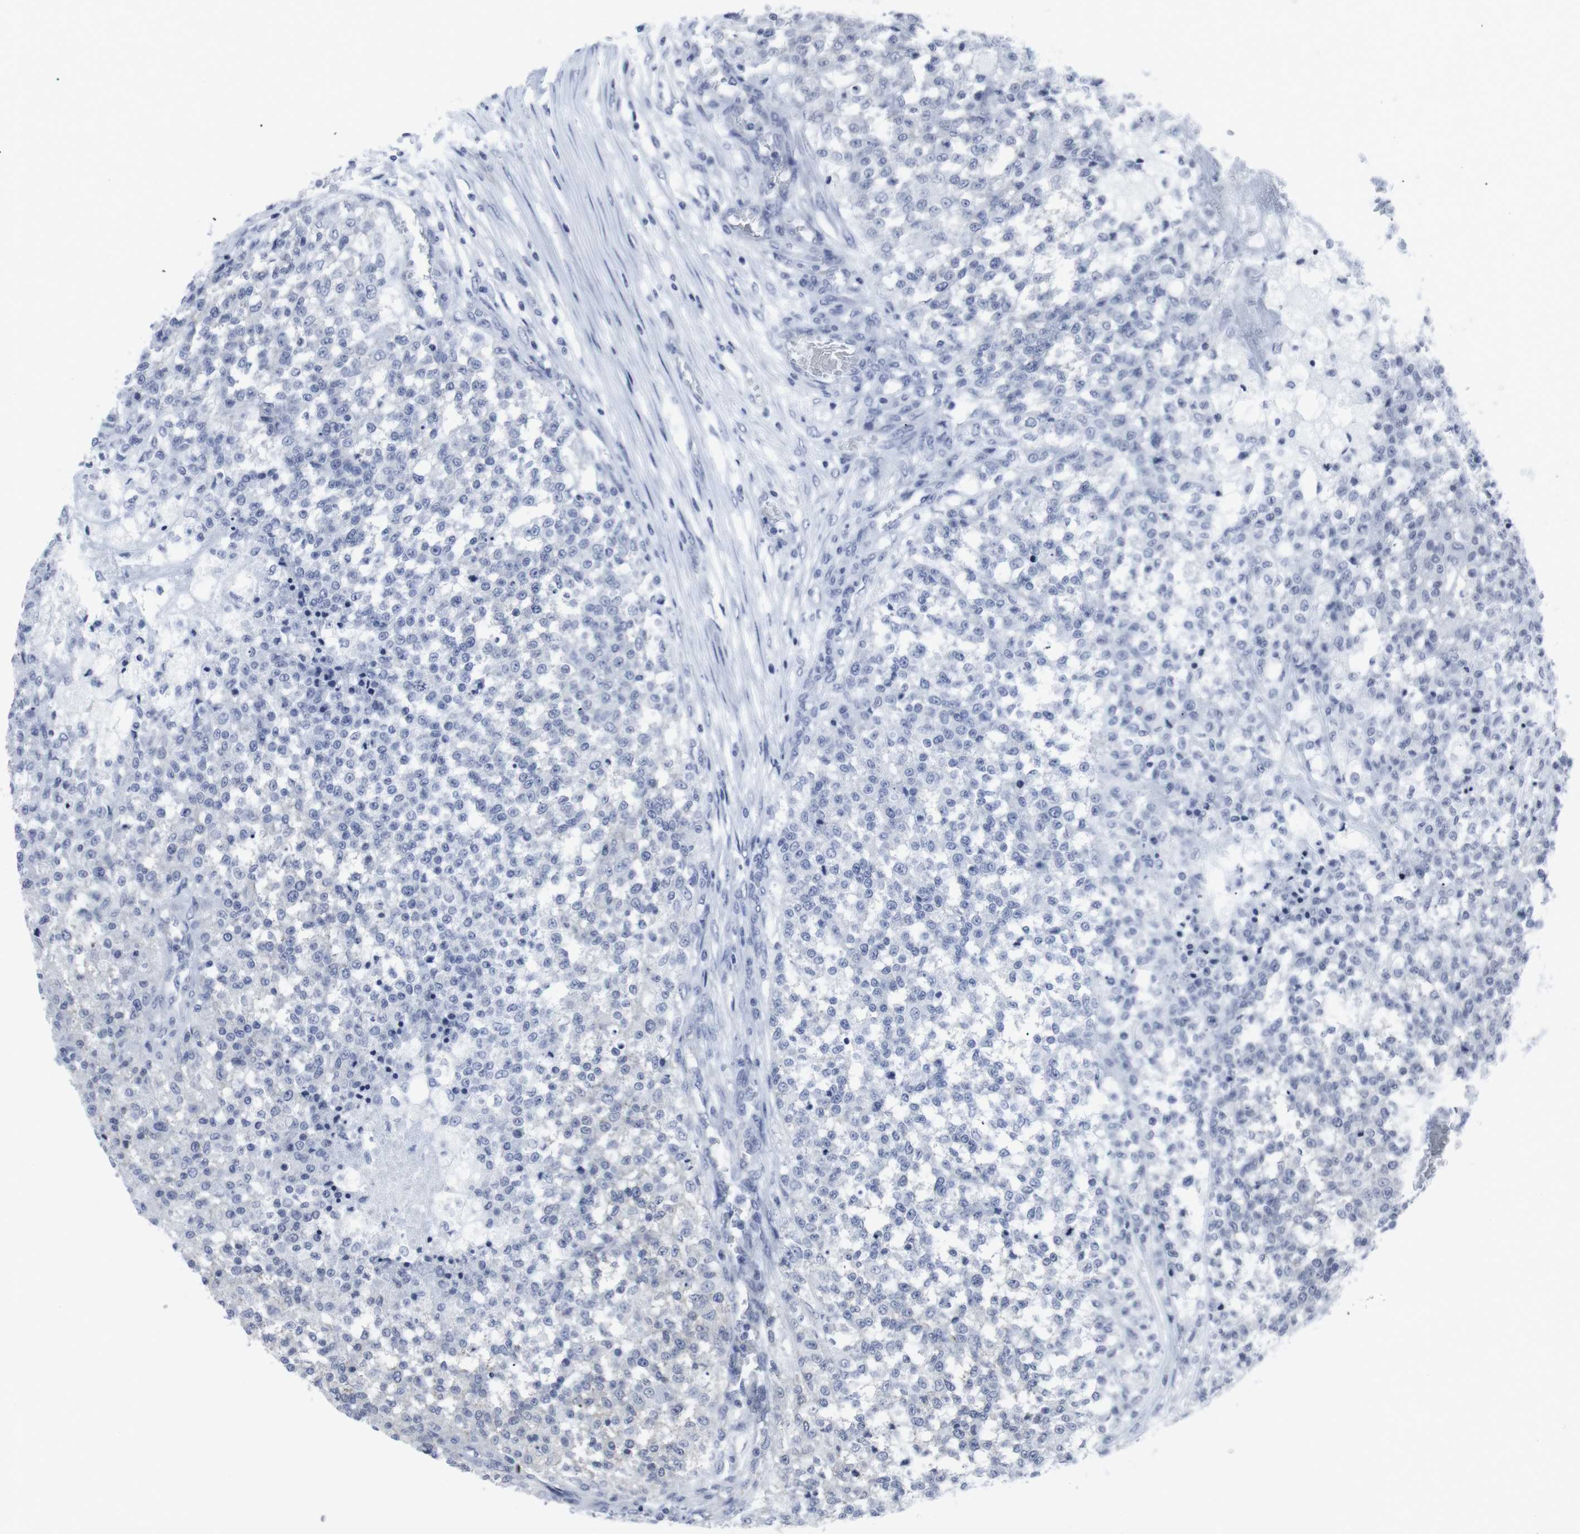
{"staining": {"intensity": "negative", "quantity": "none", "location": "none"}, "tissue": "testis cancer", "cell_type": "Tumor cells", "image_type": "cancer", "snomed": [{"axis": "morphology", "description": "Seminoma, NOS"}, {"axis": "topography", "description": "Testis"}], "caption": "IHC photomicrograph of seminoma (testis) stained for a protein (brown), which exhibits no staining in tumor cells.", "gene": "GEMIN2", "patient": {"sex": "male", "age": 59}}